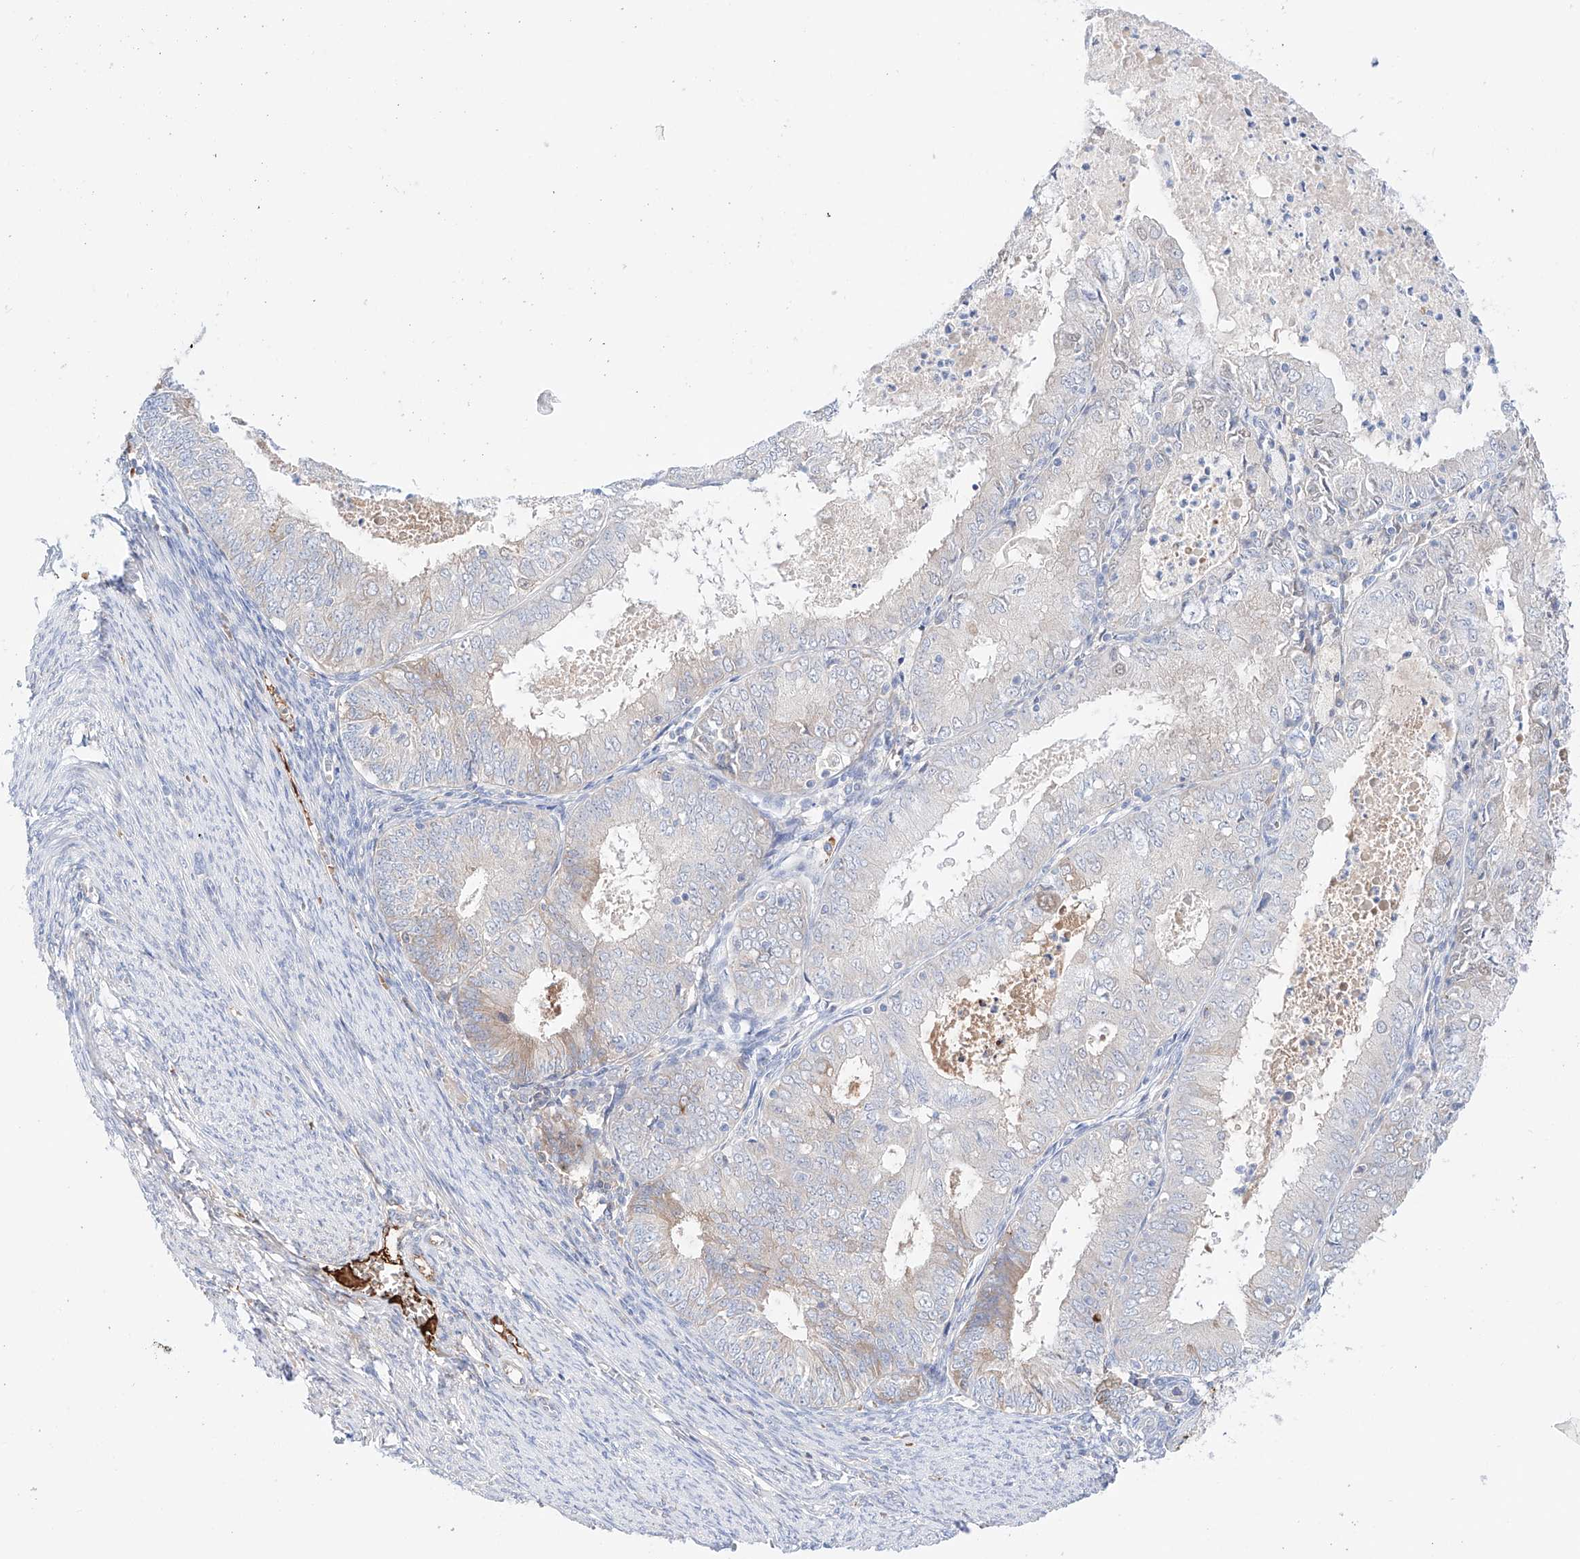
{"staining": {"intensity": "weak", "quantity": "<25%", "location": "cytoplasmic/membranous"}, "tissue": "endometrial cancer", "cell_type": "Tumor cells", "image_type": "cancer", "snomed": [{"axis": "morphology", "description": "Adenocarcinoma, NOS"}, {"axis": "topography", "description": "Endometrium"}], "caption": "Immunohistochemistry (IHC) photomicrograph of human endometrial cancer stained for a protein (brown), which demonstrates no positivity in tumor cells. Brightfield microscopy of immunohistochemistry (IHC) stained with DAB (brown) and hematoxylin (blue), captured at high magnification.", "gene": "PGGT1B", "patient": {"sex": "female", "age": 57}}